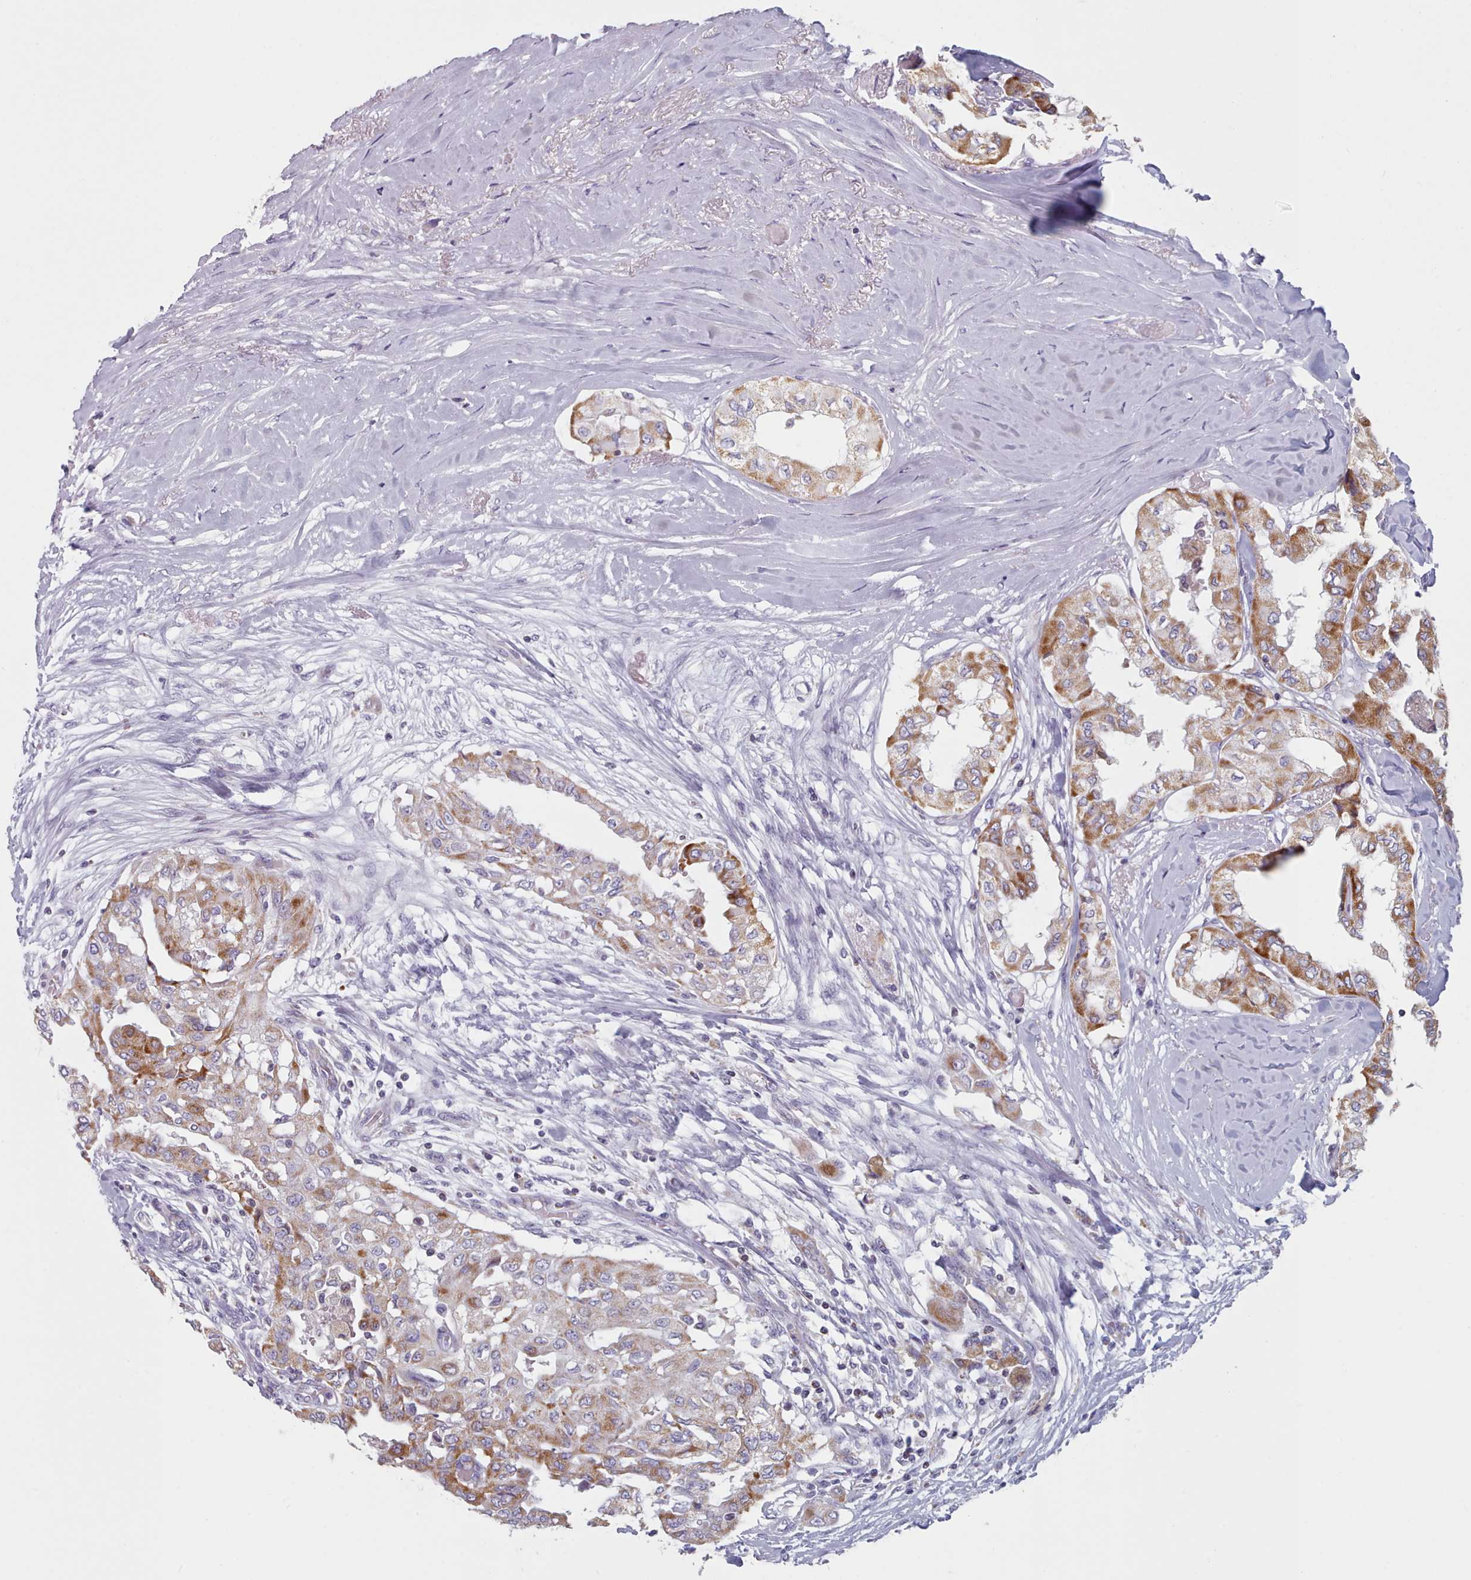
{"staining": {"intensity": "moderate", "quantity": ">75%", "location": "cytoplasmic/membranous"}, "tissue": "thyroid cancer", "cell_type": "Tumor cells", "image_type": "cancer", "snomed": [{"axis": "morphology", "description": "Papillary adenocarcinoma, NOS"}, {"axis": "topography", "description": "Thyroid gland"}], "caption": "Thyroid cancer was stained to show a protein in brown. There is medium levels of moderate cytoplasmic/membranous staining in about >75% of tumor cells.", "gene": "FAM170B", "patient": {"sex": "female", "age": 59}}